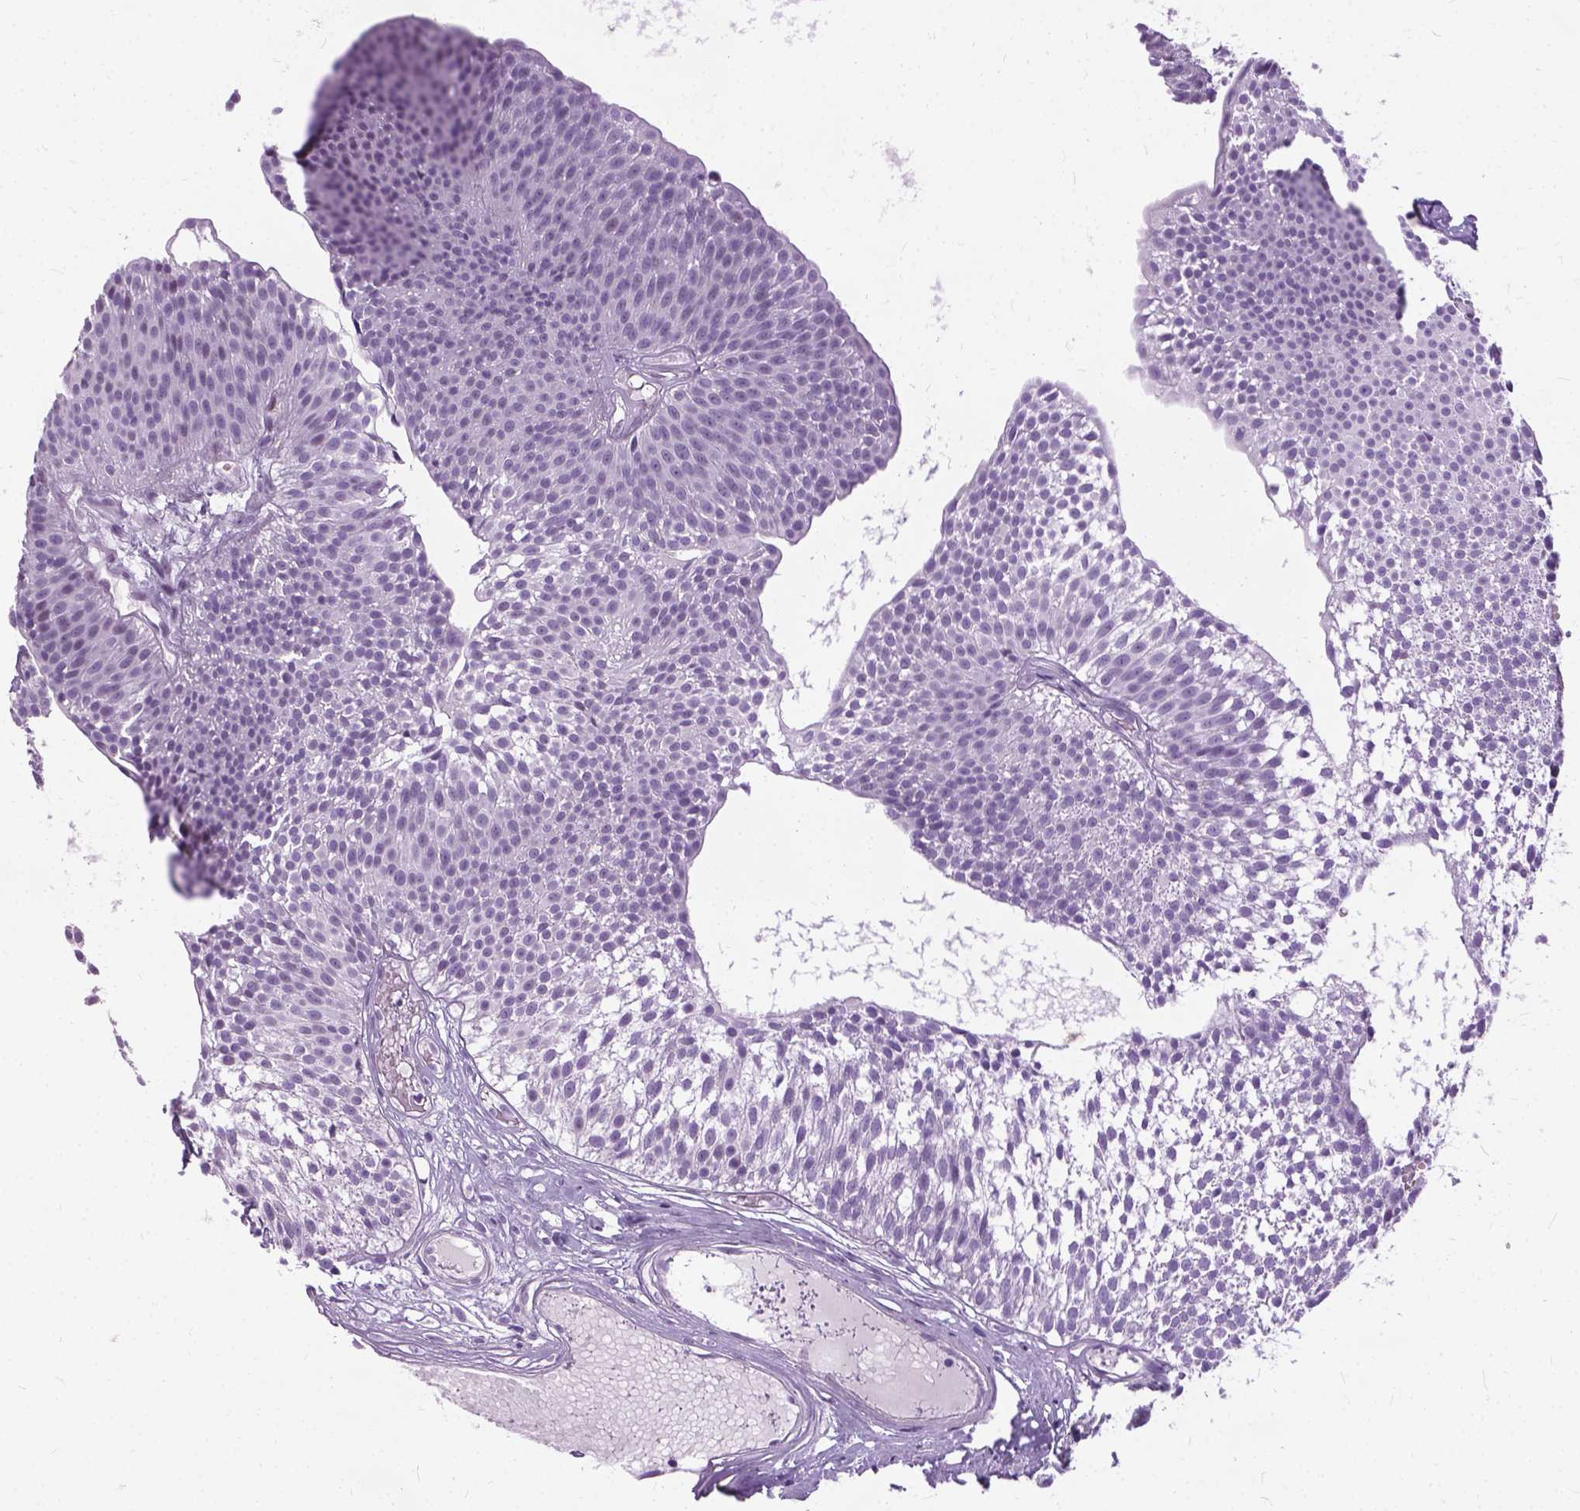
{"staining": {"intensity": "negative", "quantity": "none", "location": "none"}, "tissue": "urothelial cancer", "cell_type": "Tumor cells", "image_type": "cancer", "snomed": [{"axis": "morphology", "description": "Urothelial carcinoma, Low grade"}, {"axis": "topography", "description": "Urinary bladder"}], "caption": "The histopathology image displays no significant positivity in tumor cells of low-grade urothelial carcinoma. (DAB IHC visualized using brightfield microscopy, high magnification).", "gene": "PROB1", "patient": {"sex": "male", "age": 63}}